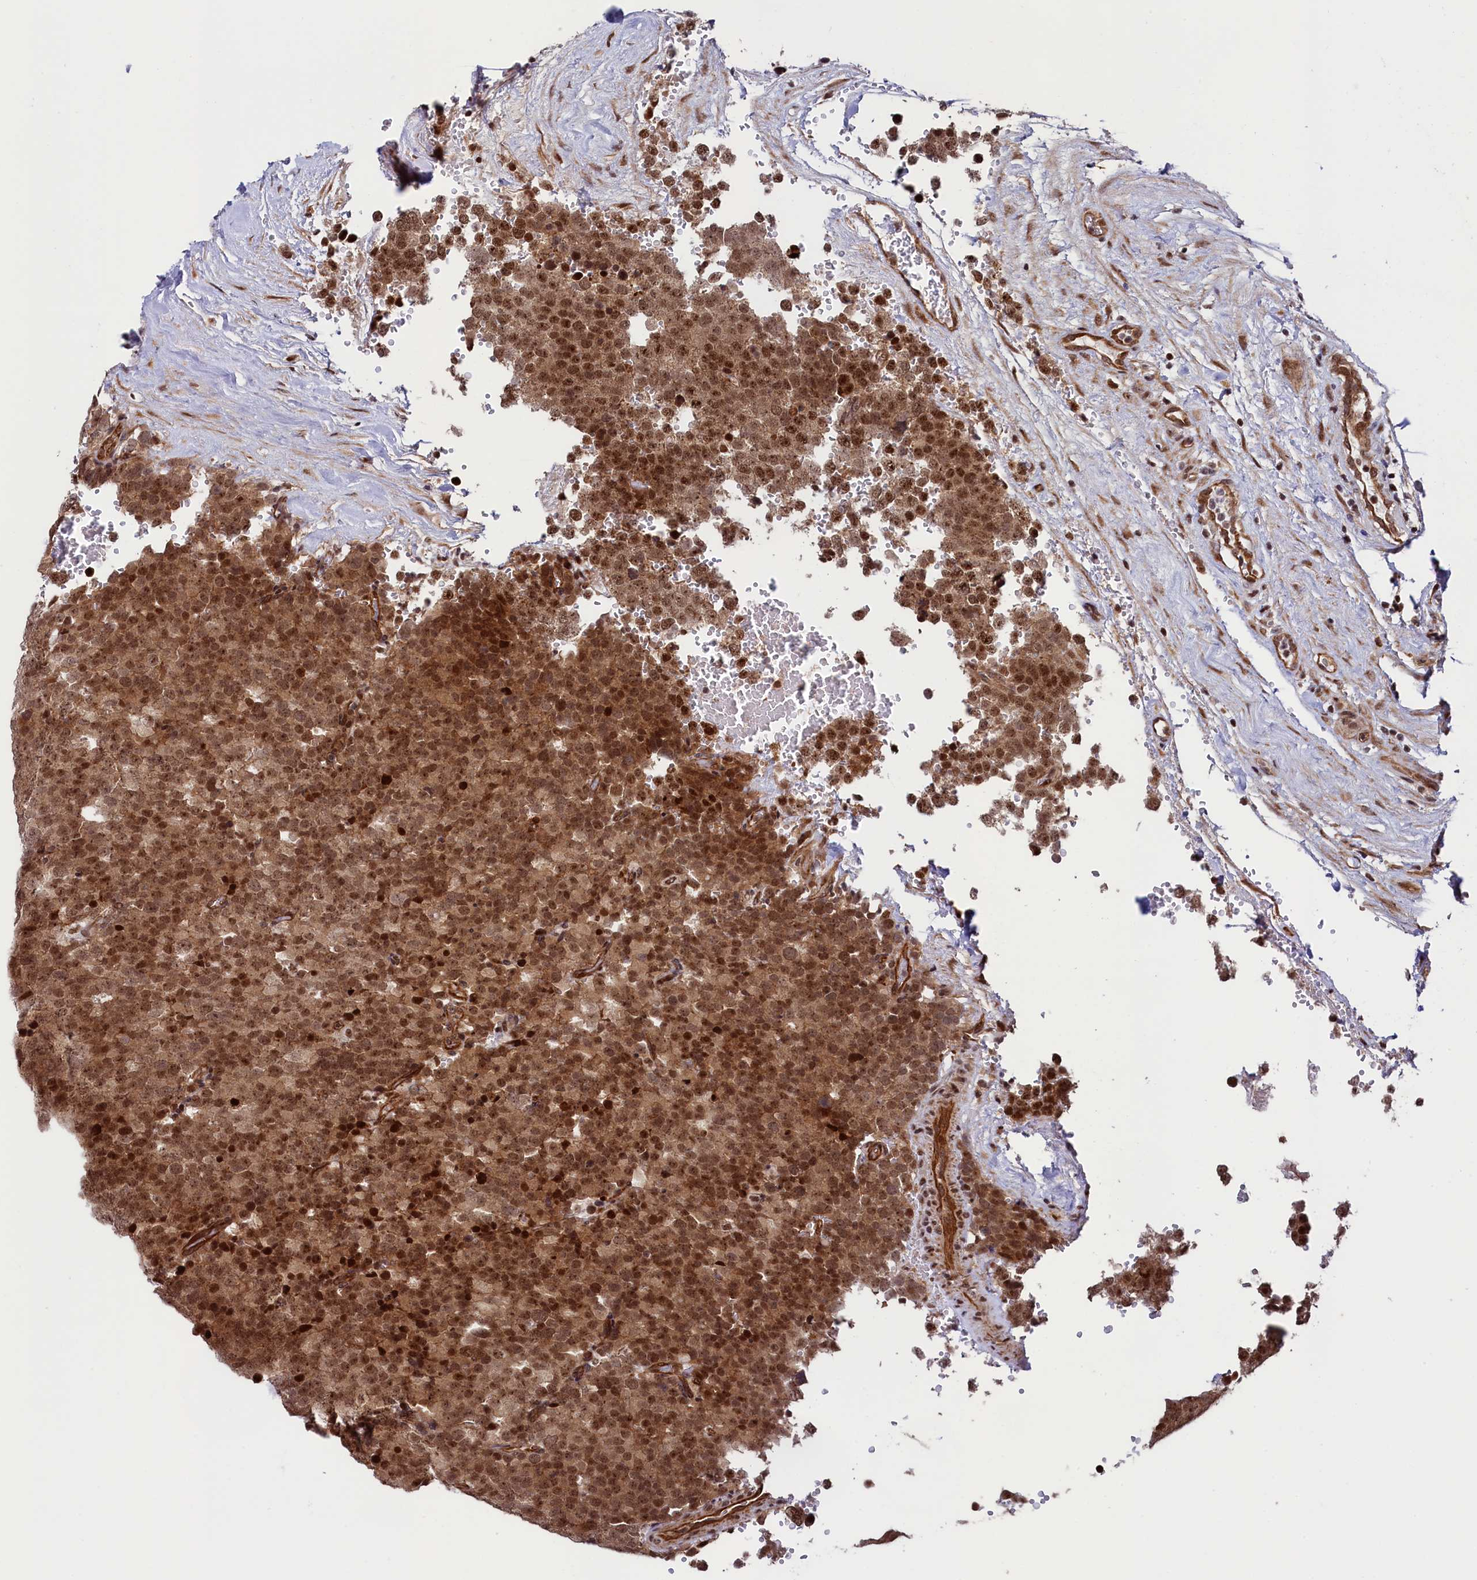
{"staining": {"intensity": "moderate", "quantity": ">75%", "location": "cytoplasmic/membranous,nuclear"}, "tissue": "testis cancer", "cell_type": "Tumor cells", "image_type": "cancer", "snomed": [{"axis": "morphology", "description": "Seminoma, NOS"}, {"axis": "topography", "description": "Testis"}], "caption": "This is an image of immunohistochemistry staining of testis cancer (seminoma), which shows moderate expression in the cytoplasmic/membranous and nuclear of tumor cells.", "gene": "LEO1", "patient": {"sex": "male", "age": 71}}